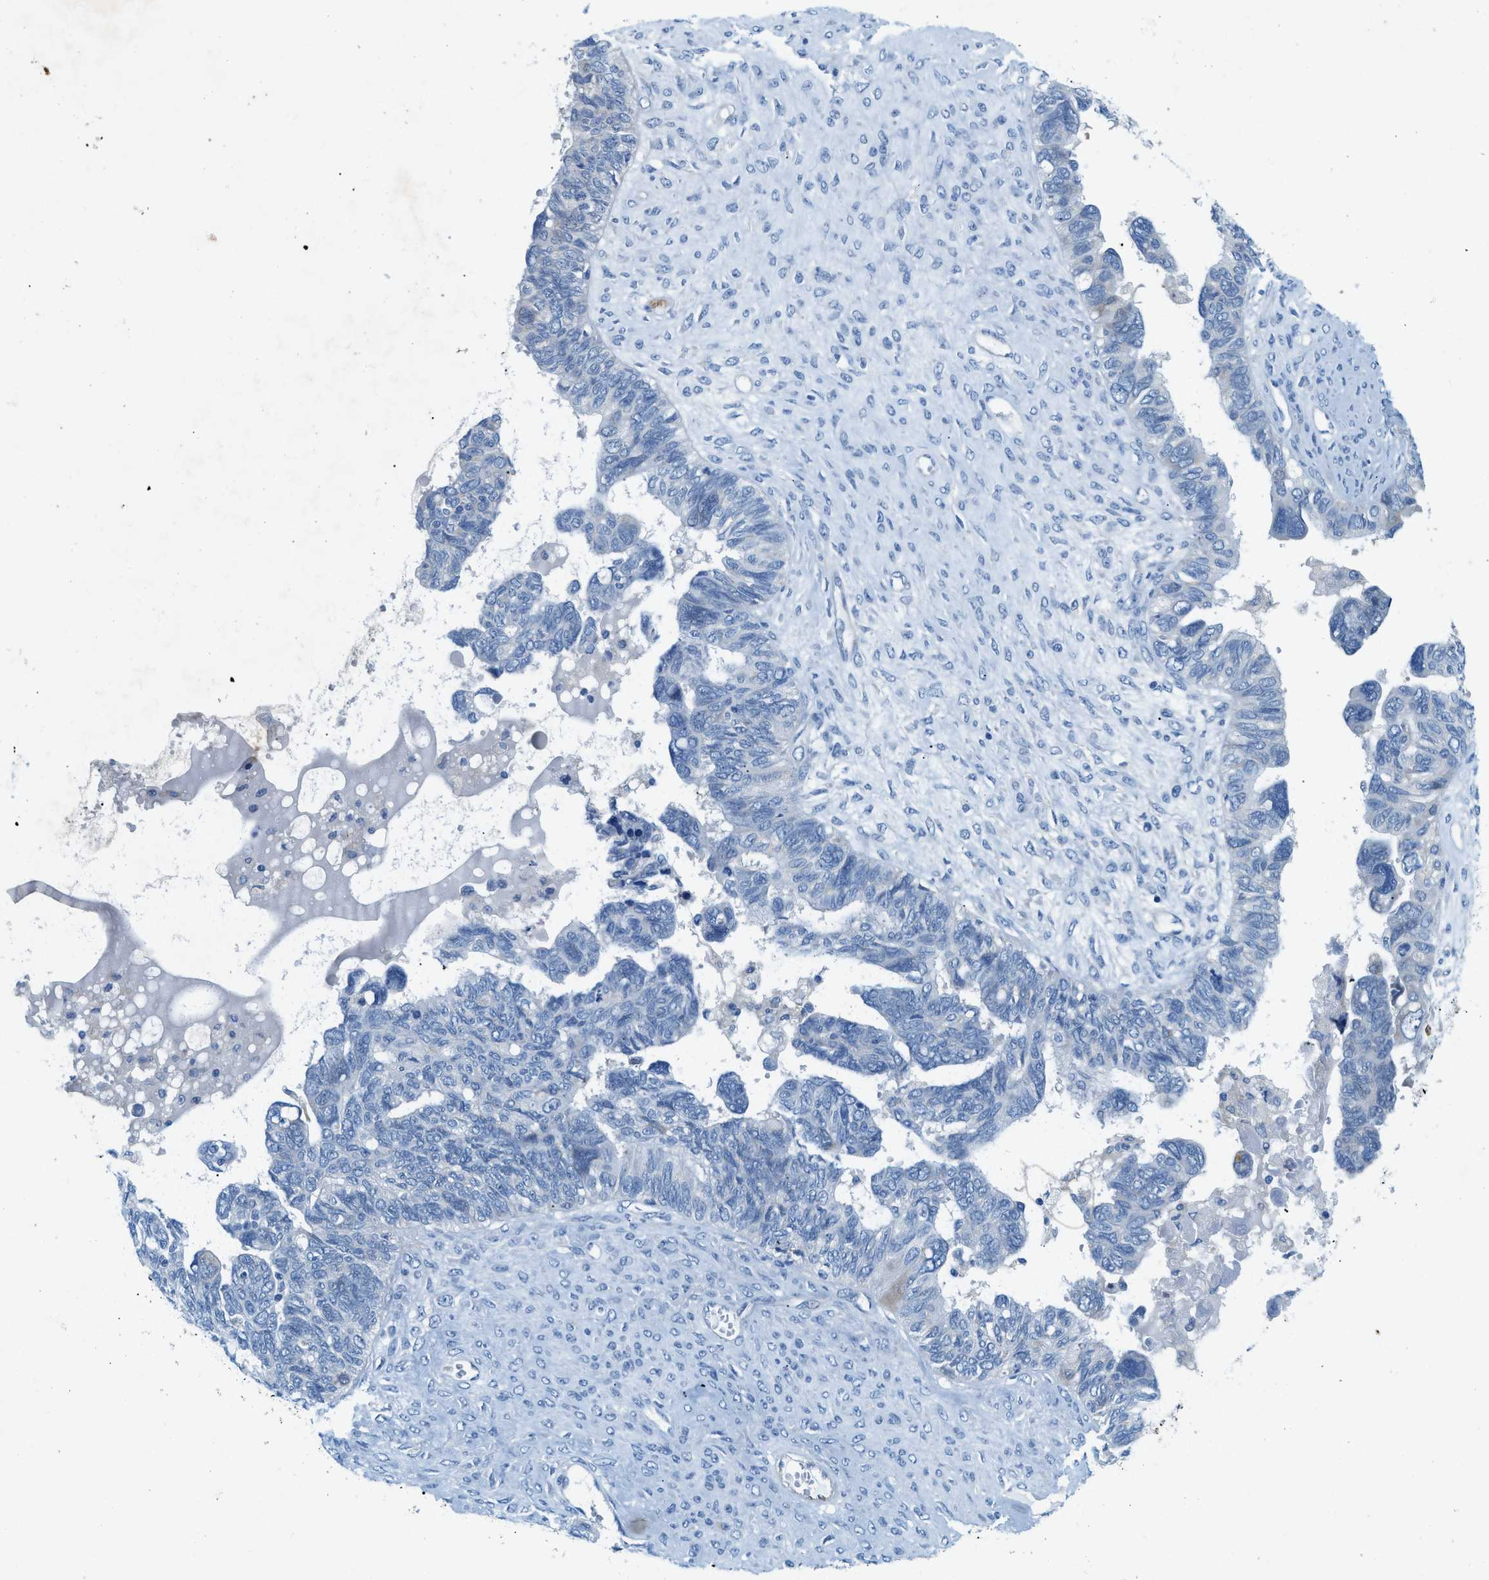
{"staining": {"intensity": "negative", "quantity": "none", "location": "none"}, "tissue": "ovarian cancer", "cell_type": "Tumor cells", "image_type": "cancer", "snomed": [{"axis": "morphology", "description": "Cystadenocarcinoma, serous, NOS"}, {"axis": "topography", "description": "Ovary"}], "caption": "Image shows no significant protein positivity in tumor cells of ovarian serous cystadenocarcinoma.", "gene": "ZDHHC13", "patient": {"sex": "female", "age": 79}}